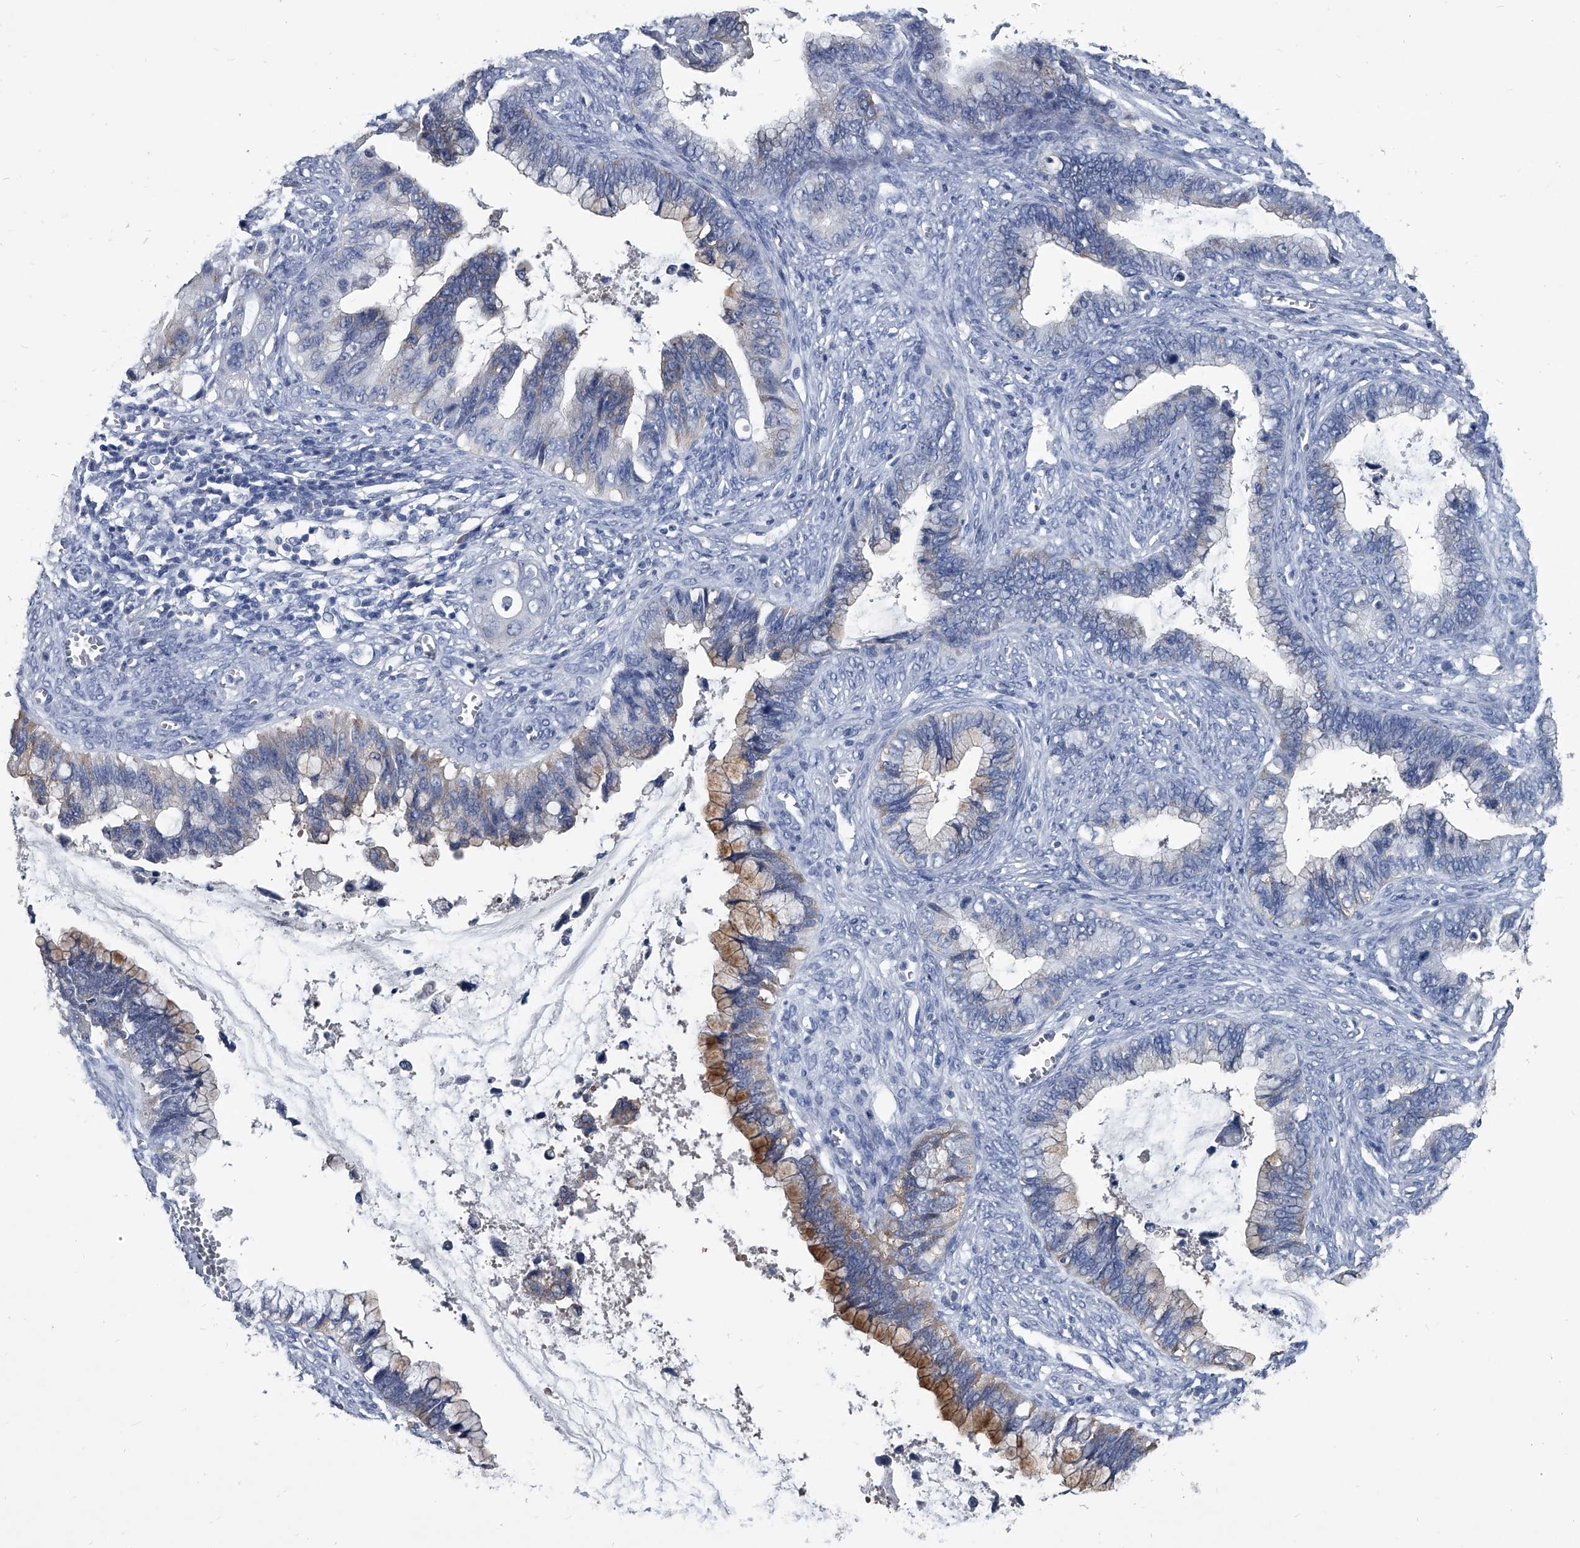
{"staining": {"intensity": "moderate", "quantity": "<25%", "location": "cytoplasmic/membranous"}, "tissue": "cervical cancer", "cell_type": "Tumor cells", "image_type": "cancer", "snomed": [{"axis": "morphology", "description": "Adenocarcinoma, NOS"}, {"axis": "topography", "description": "Cervix"}], "caption": "Immunohistochemistry (DAB (3,3'-diaminobenzidine)) staining of human adenocarcinoma (cervical) demonstrates moderate cytoplasmic/membranous protein positivity in about <25% of tumor cells.", "gene": "BCAS1", "patient": {"sex": "female", "age": 44}}